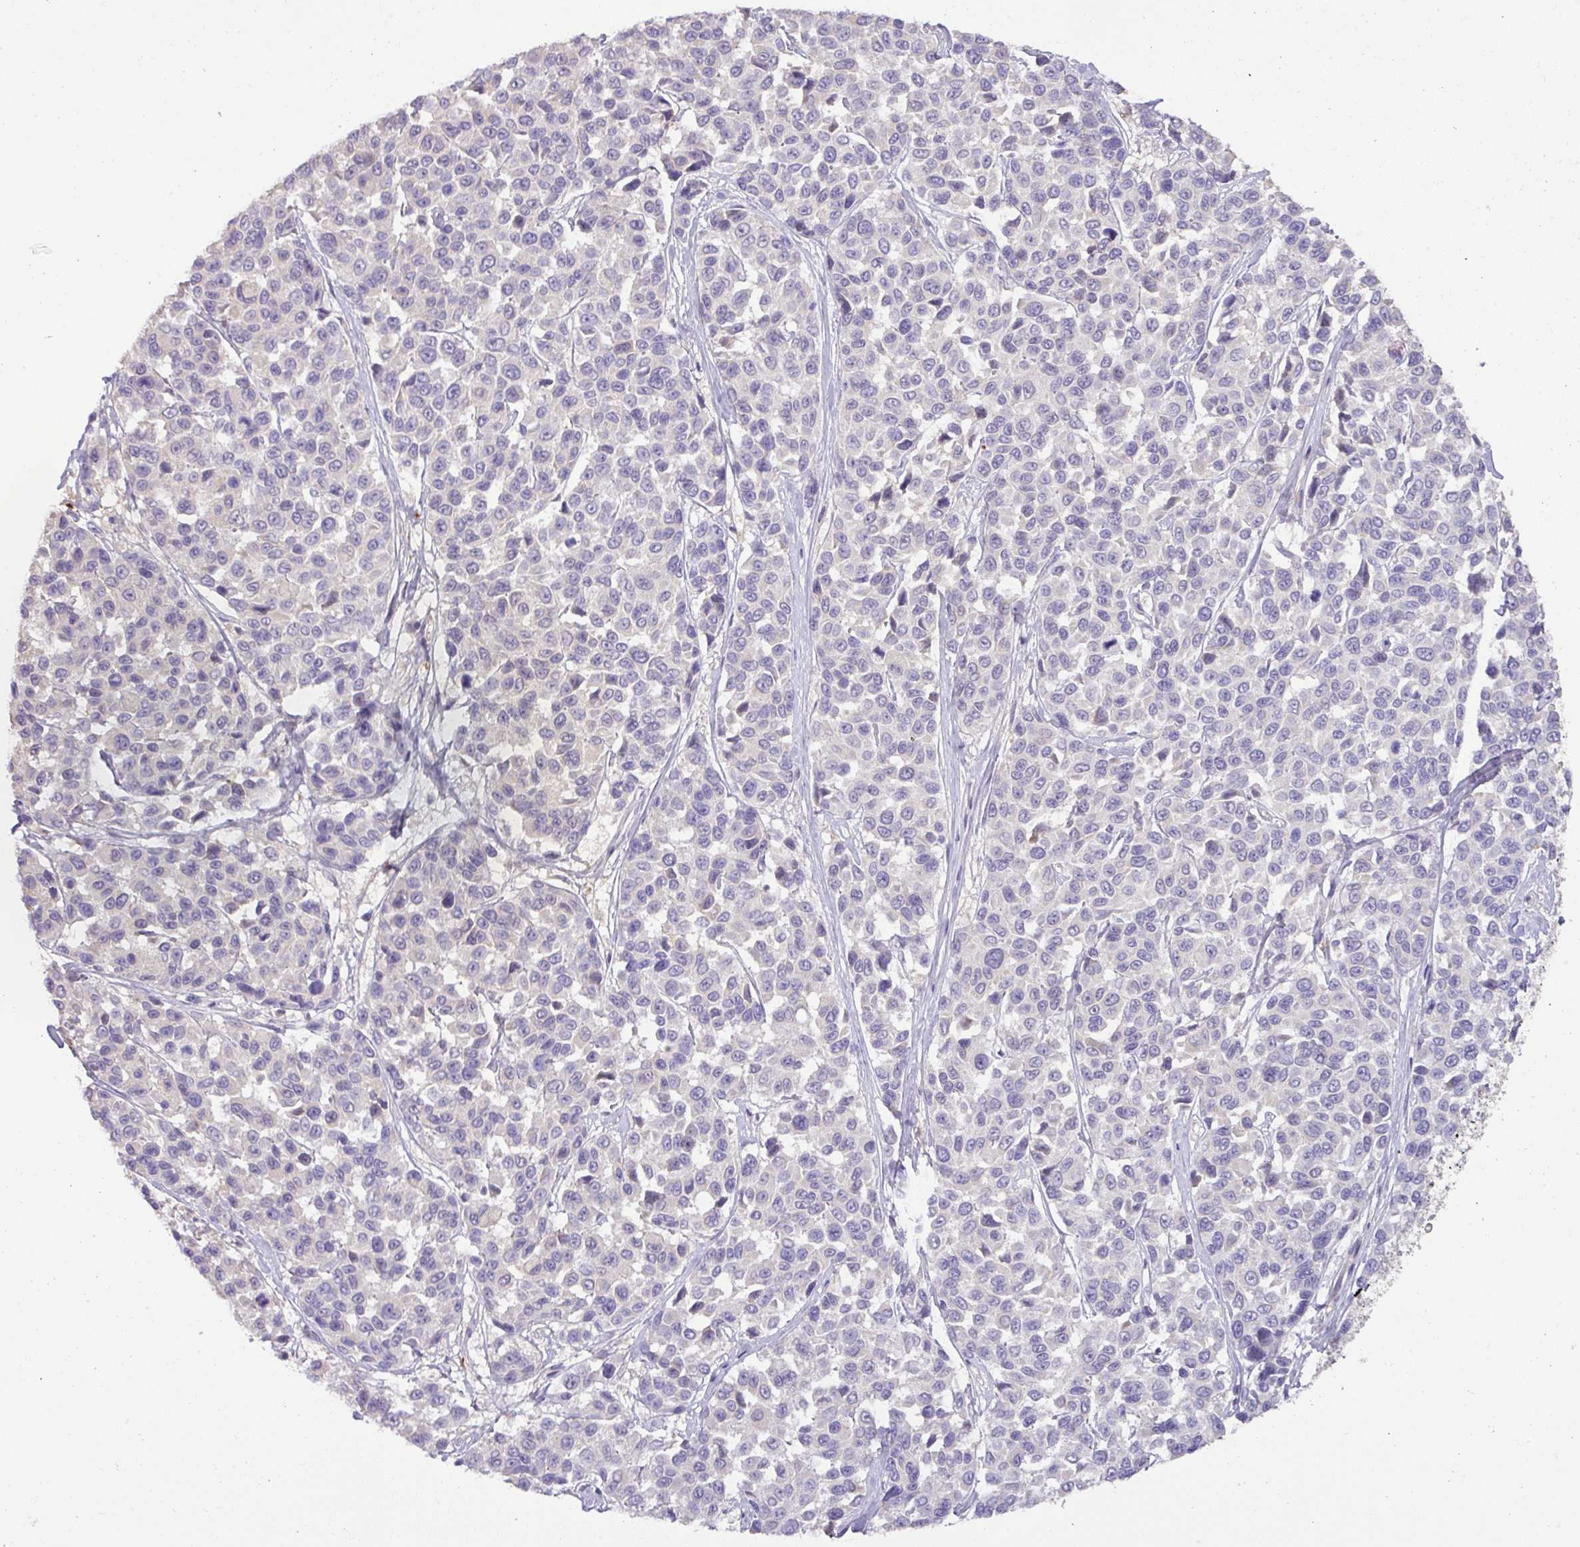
{"staining": {"intensity": "negative", "quantity": "none", "location": "none"}, "tissue": "melanoma", "cell_type": "Tumor cells", "image_type": "cancer", "snomed": [{"axis": "morphology", "description": "Malignant melanoma, NOS"}, {"axis": "topography", "description": "Skin"}], "caption": "A photomicrograph of human malignant melanoma is negative for staining in tumor cells.", "gene": "HOXC13", "patient": {"sex": "female", "age": 66}}